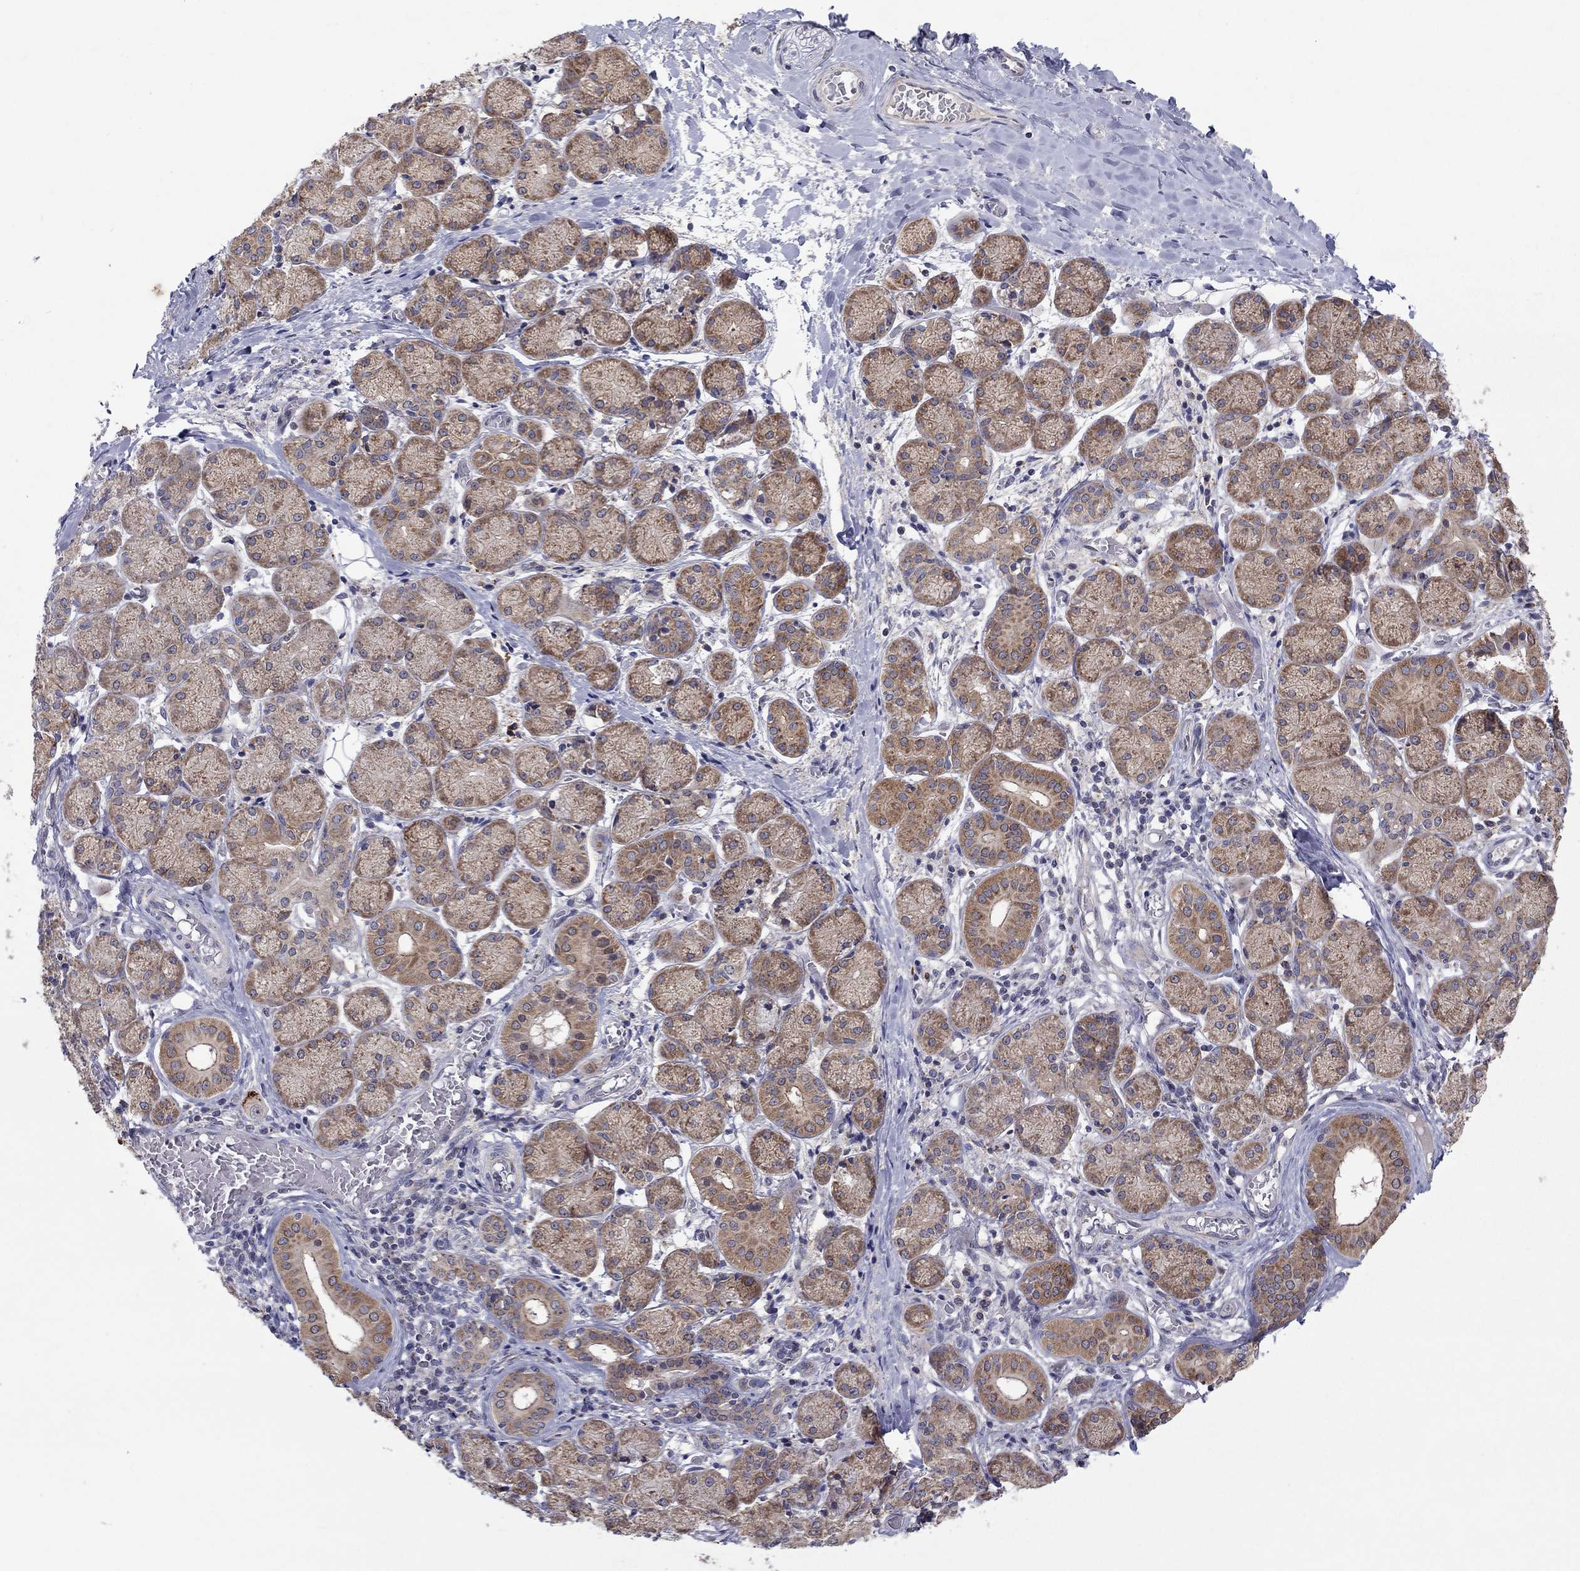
{"staining": {"intensity": "moderate", "quantity": ">75%", "location": "cytoplasmic/membranous"}, "tissue": "salivary gland", "cell_type": "Glandular cells", "image_type": "normal", "snomed": [{"axis": "morphology", "description": "Normal tissue, NOS"}, {"axis": "topography", "description": "Salivary gland"}, {"axis": "topography", "description": "Peripheral nerve tissue"}], "caption": "A micrograph of human salivary gland stained for a protein displays moderate cytoplasmic/membranous brown staining in glandular cells. (Brightfield microscopy of DAB IHC at high magnification).", "gene": "CRACDL", "patient": {"sex": "female", "age": 24}}